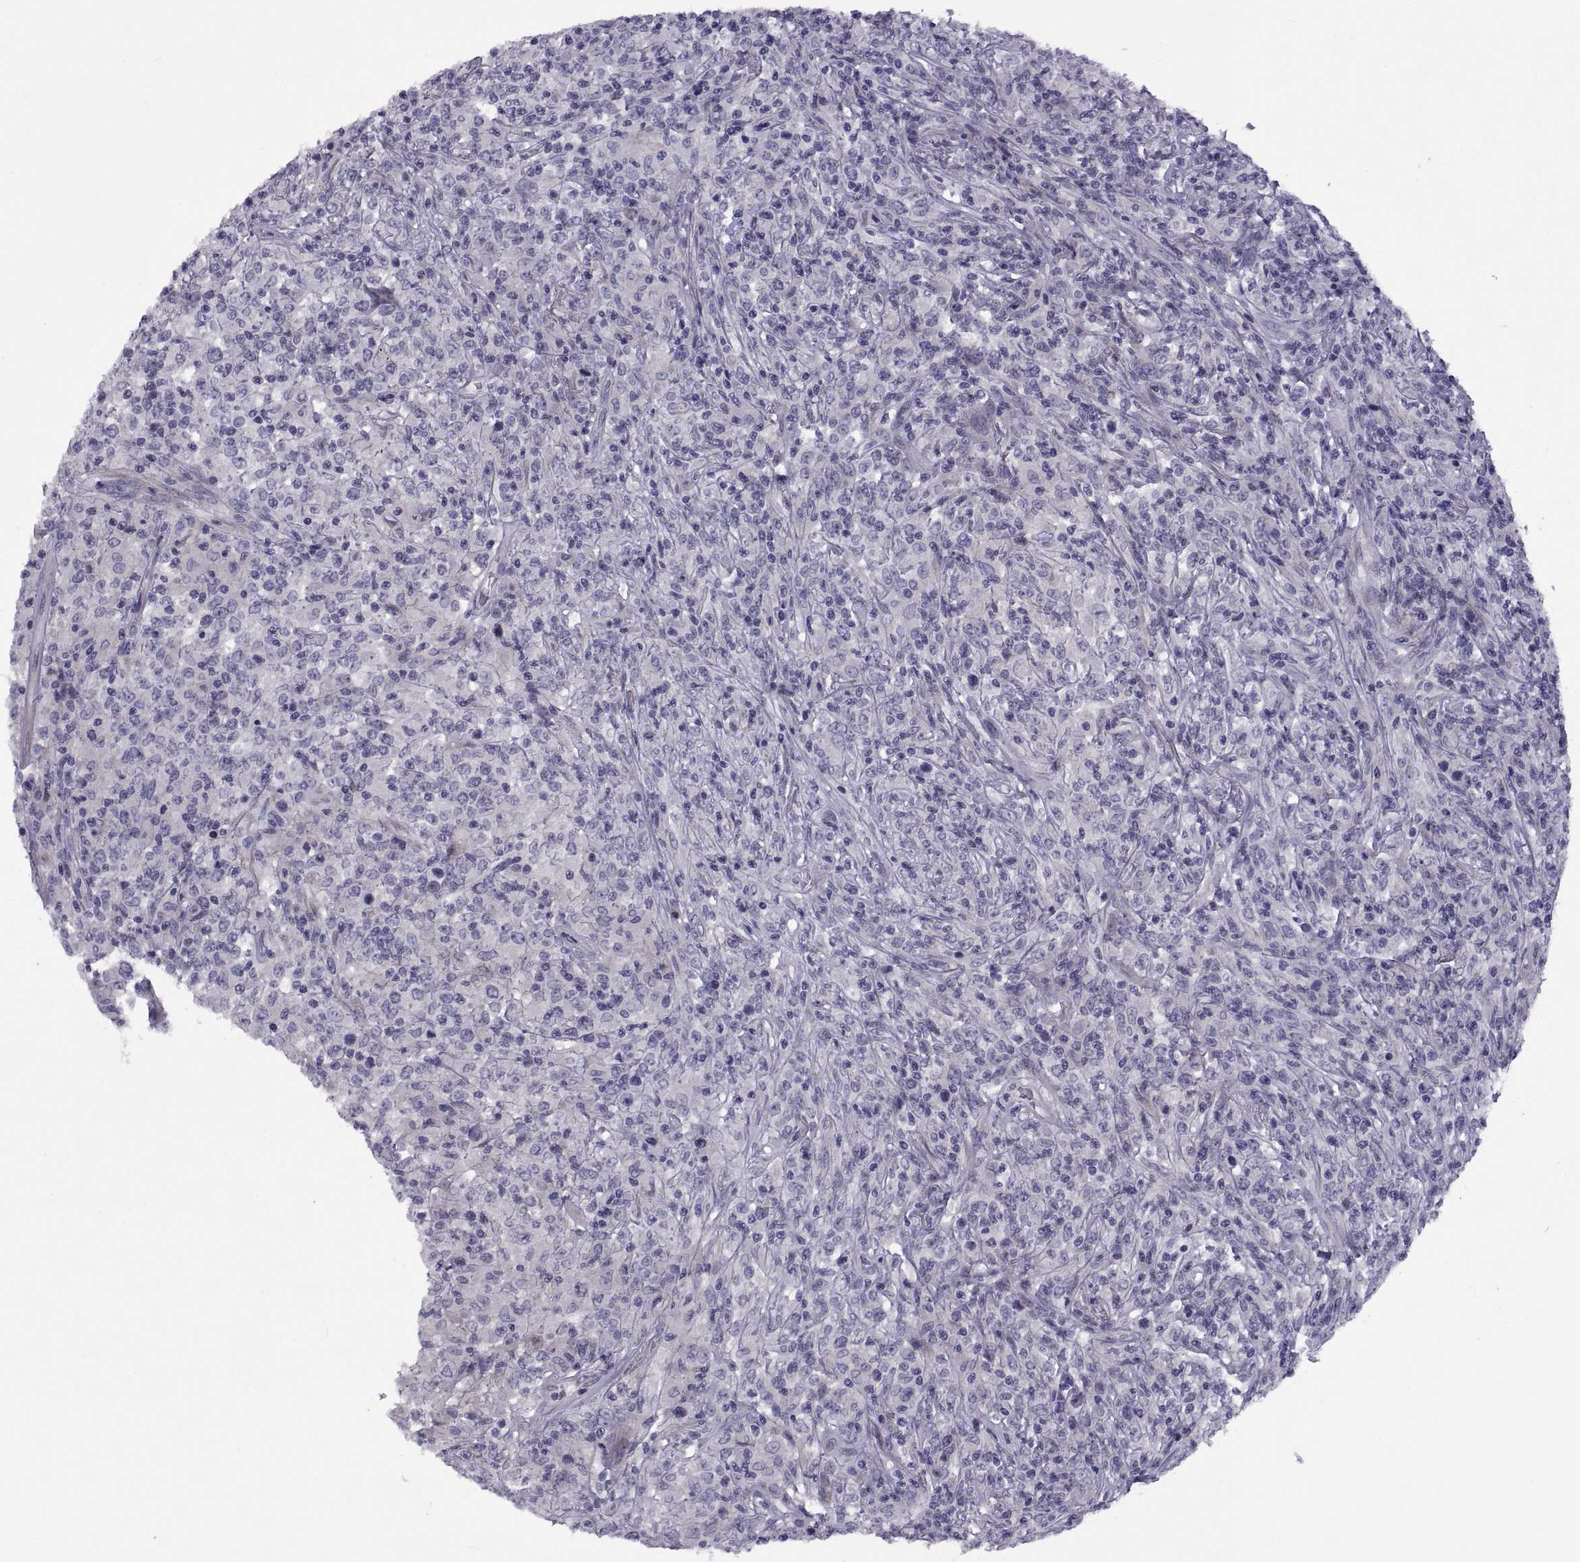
{"staining": {"intensity": "negative", "quantity": "none", "location": "none"}, "tissue": "lymphoma", "cell_type": "Tumor cells", "image_type": "cancer", "snomed": [{"axis": "morphology", "description": "Malignant lymphoma, non-Hodgkin's type, High grade"}, {"axis": "topography", "description": "Lung"}], "caption": "Malignant lymphoma, non-Hodgkin's type (high-grade) was stained to show a protein in brown. There is no significant expression in tumor cells.", "gene": "TMEM158", "patient": {"sex": "male", "age": 79}}